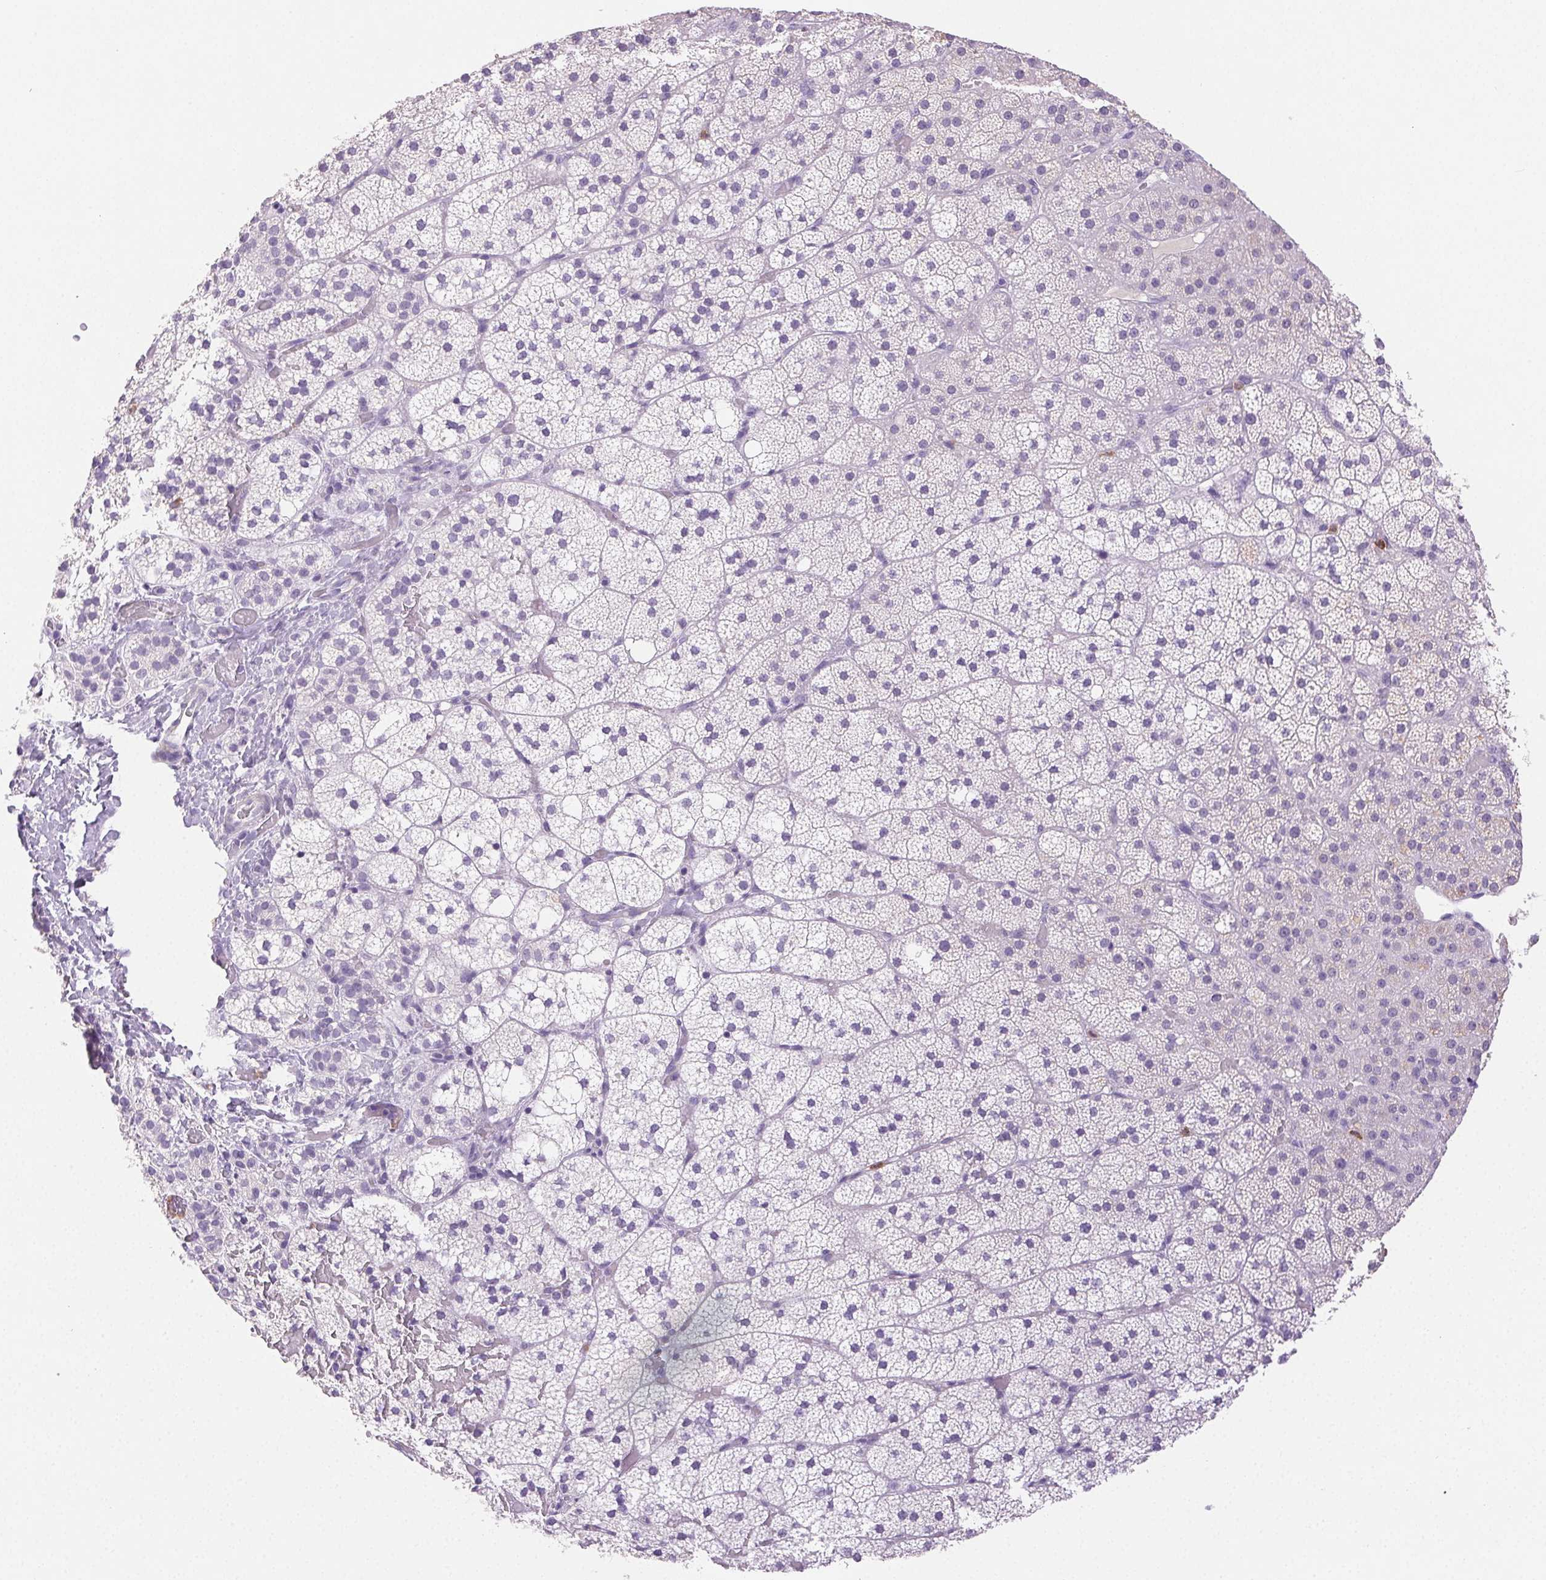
{"staining": {"intensity": "weak", "quantity": "<25%", "location": "cytoplasmic/membranous"}, "tissue": "adrenal gland", "cell_type": "Glandular cells", "image_type": "normal", "snomed": [{"axis": "morphology", "description": "Normal tissue, NOS"}, {"axis": "topography", "description": "Adrenal gland"}], "caption": "This image is of benign adrenal gland stained with IHC to label a protein in brown with the nuclei are counter-stained blue. There is no positivity in glandular cells. (DAB (3,3'-diaminobenzidine) immunohistochemistry with hematoxylin counter stain).", "gene": "EMX2", "patient": {"sex": "male", "age": 53}}